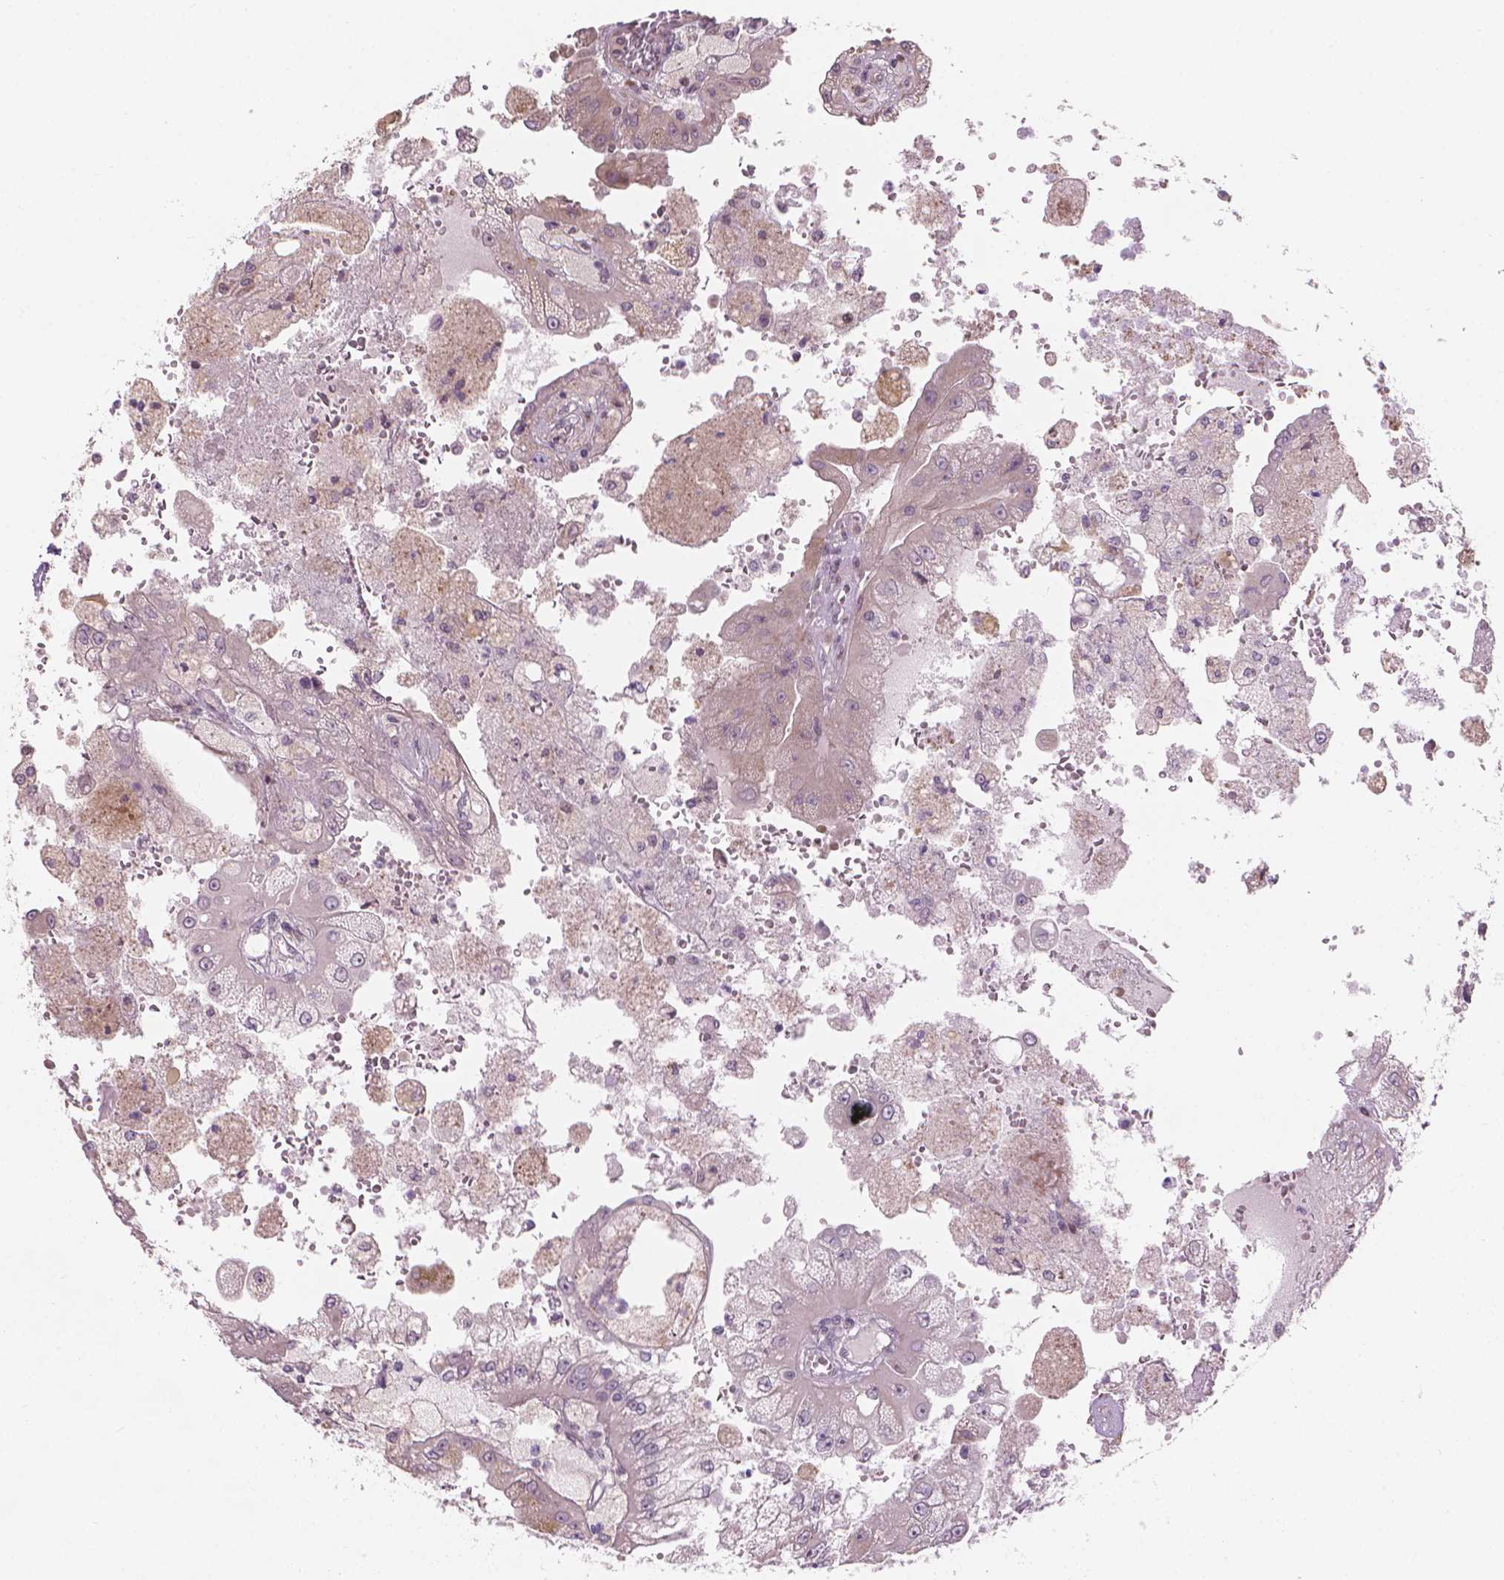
{"staining": {"intensity": "negative", "quantity": "none", "location": "none"}, "tissue": "renal cancer", "cell_type": "Tumor cells", "image_type": "cancer", "snomed": [{"axis": "morphology", "description": "Adenocarcinoma, NOS"}, {"axis": "topography", "description": "Kidney"}], "caption": "Image shows no significant protein positivity in tumor cells of renal cancer. (DAB IHC visualized using brightfield microscopy, high magnification).", "gene": "IFFO1", "patient": {"sex": "male", "age": 58}}